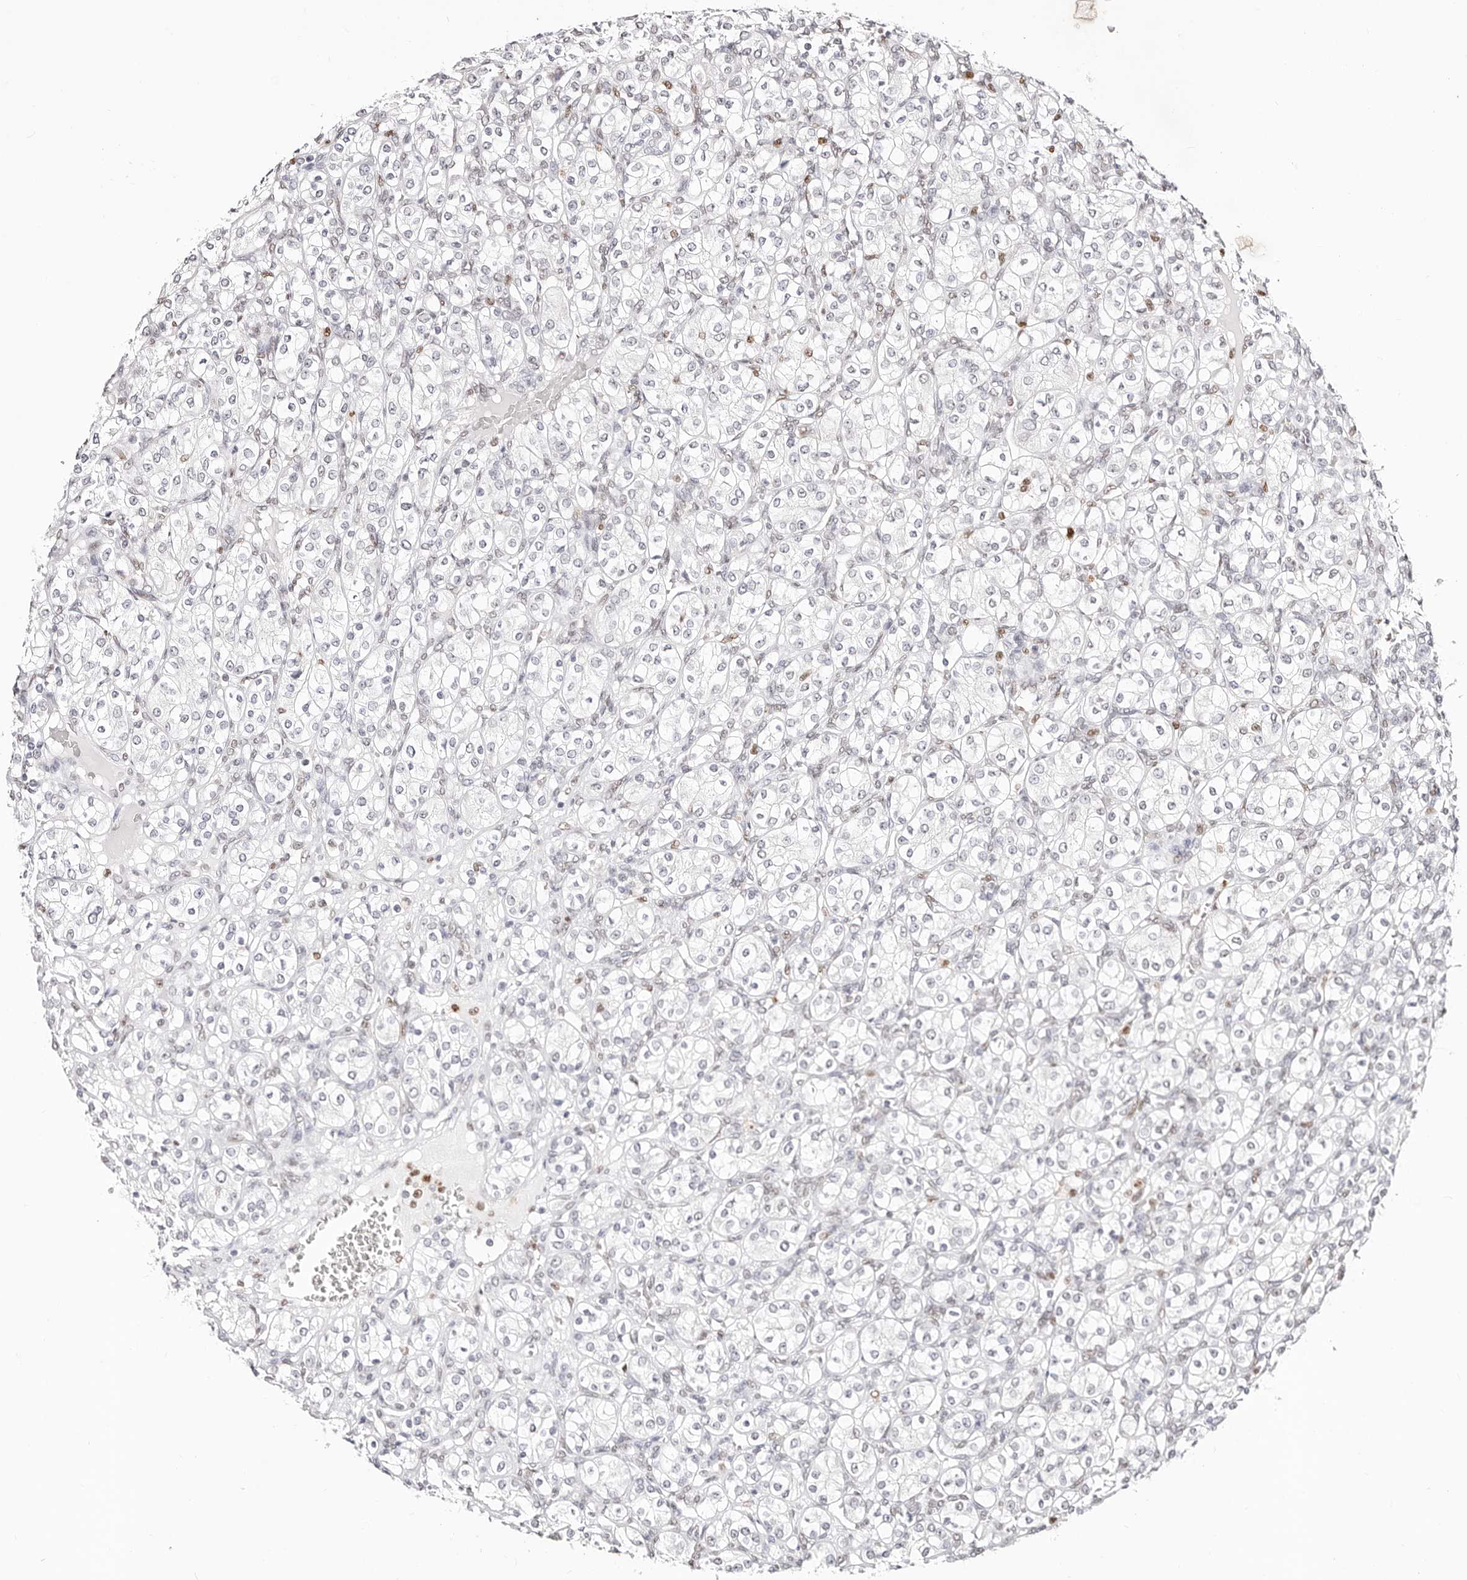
{"staining": {"intensity": "negative", "quantity": "none", "location": "none"}, "tissue": "renal cancer", "cell_type": "Tumor cells", "image_type": "cancer", "snomed": [{"axis": "morphology", "description": "Adenocarcinoma, NOS"}, {"axis": "topography", "description": "Kidney"}], "caption": "Immunohistochemical staining of renal cancer (adenocarcinoma) displays no significant positivity in tumor cells.", "gene": "TKT", "patient": {"sex": "male", "age": 77}}